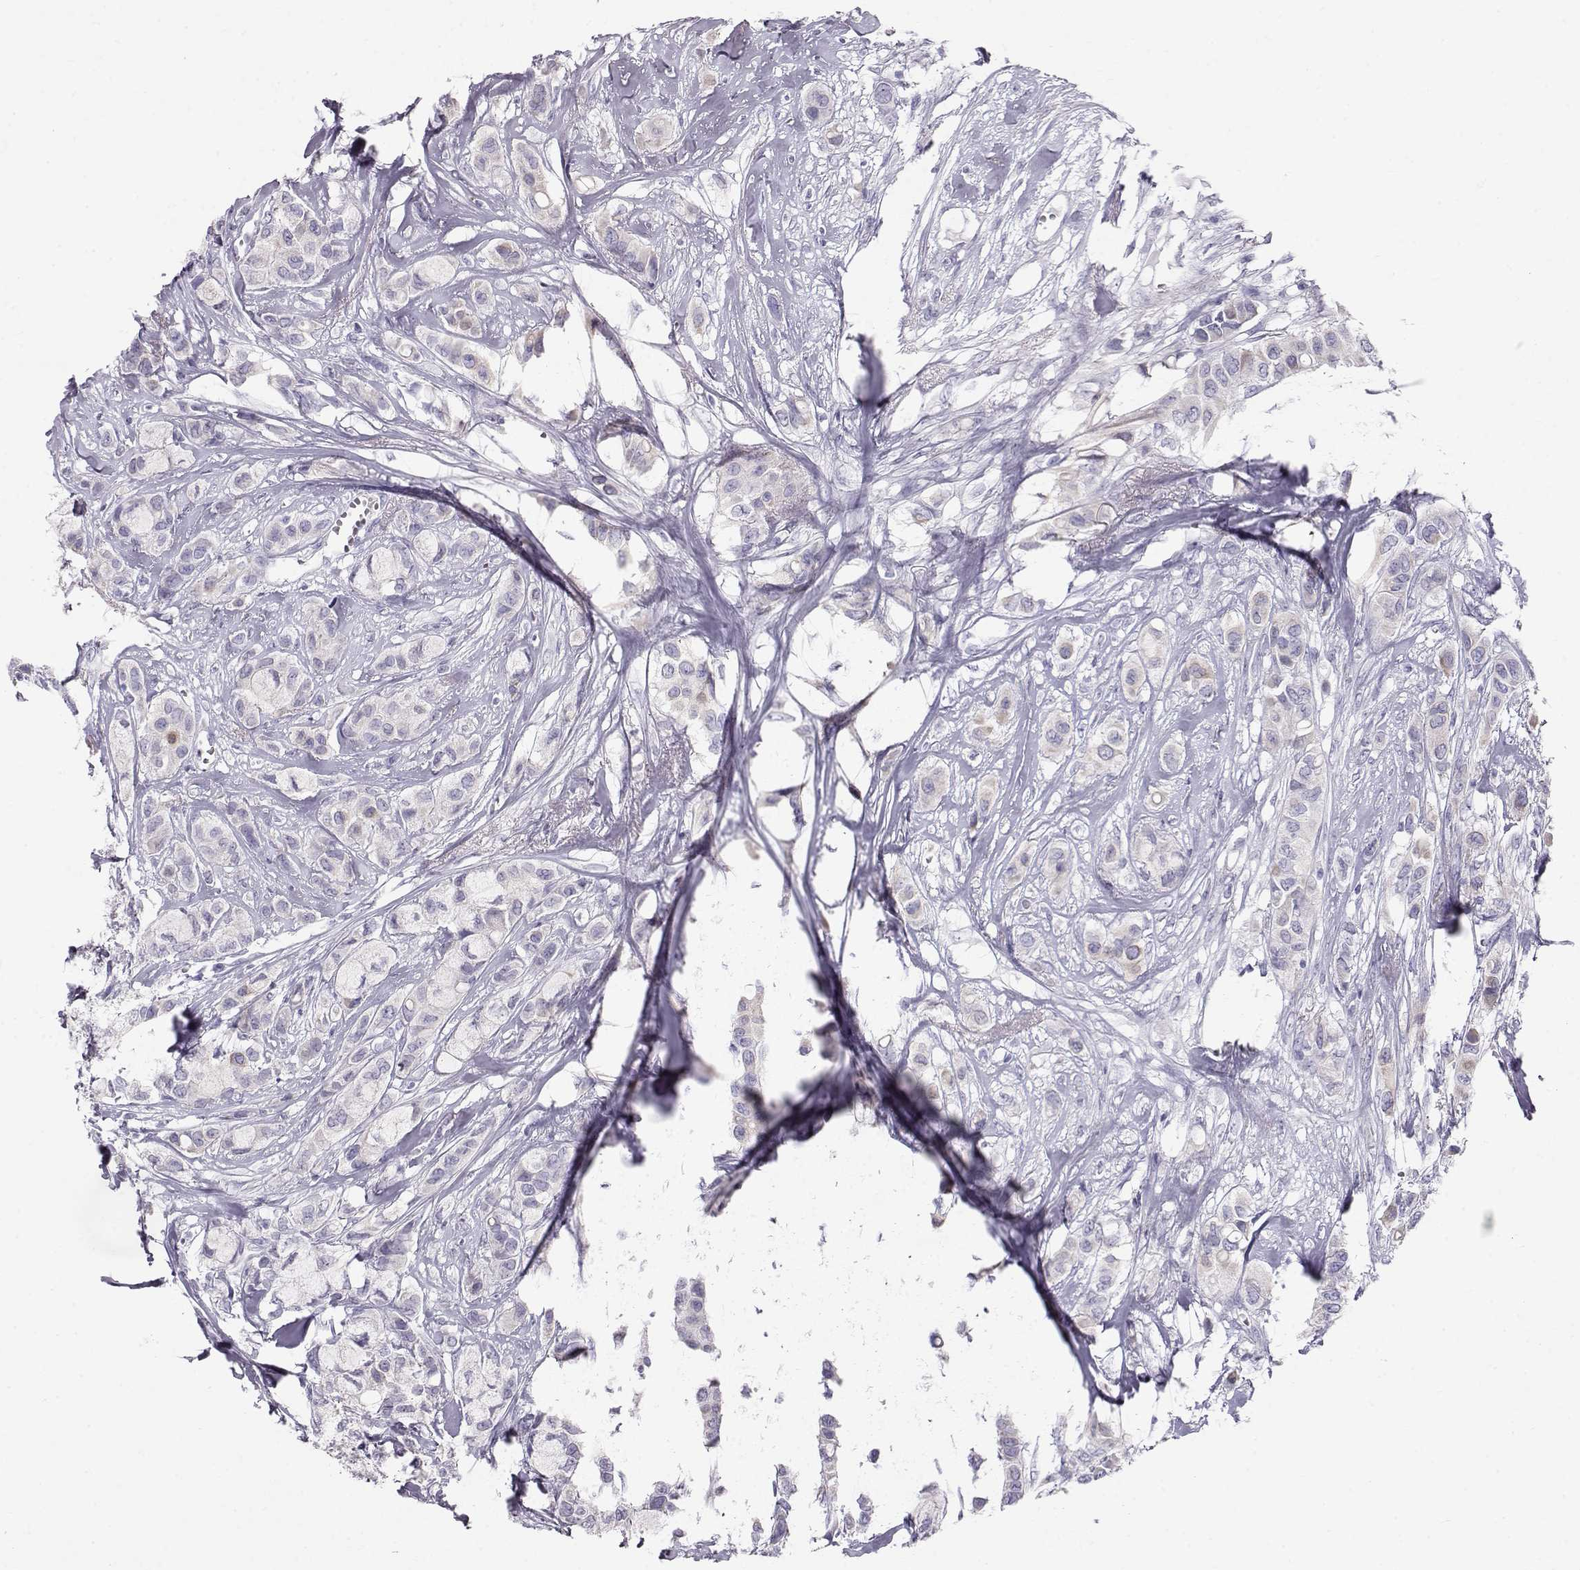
{"staining": {"intensity": "negative", "quantity": "none", "location": "none"}, "tissue": "breast cancer", "cell_type": "Tumor cells", "image_type": "cancer", "snomed": [{"axis": "morphology", "description": "Duct carcinoma"}, {"axis": "topography", "description": "Breast"}], "caption": "IHC histopathology image of breast cancer stained for a protein (brown), which exhibits no staining in tumor cells. (DAB (3,3'-diaminobenzidine) immunohistochemistry (IHC) visualized using brightfield microscopy, high magnification).", "gene": "GPR26", "patient": {"sex": "female", "age": 85}}